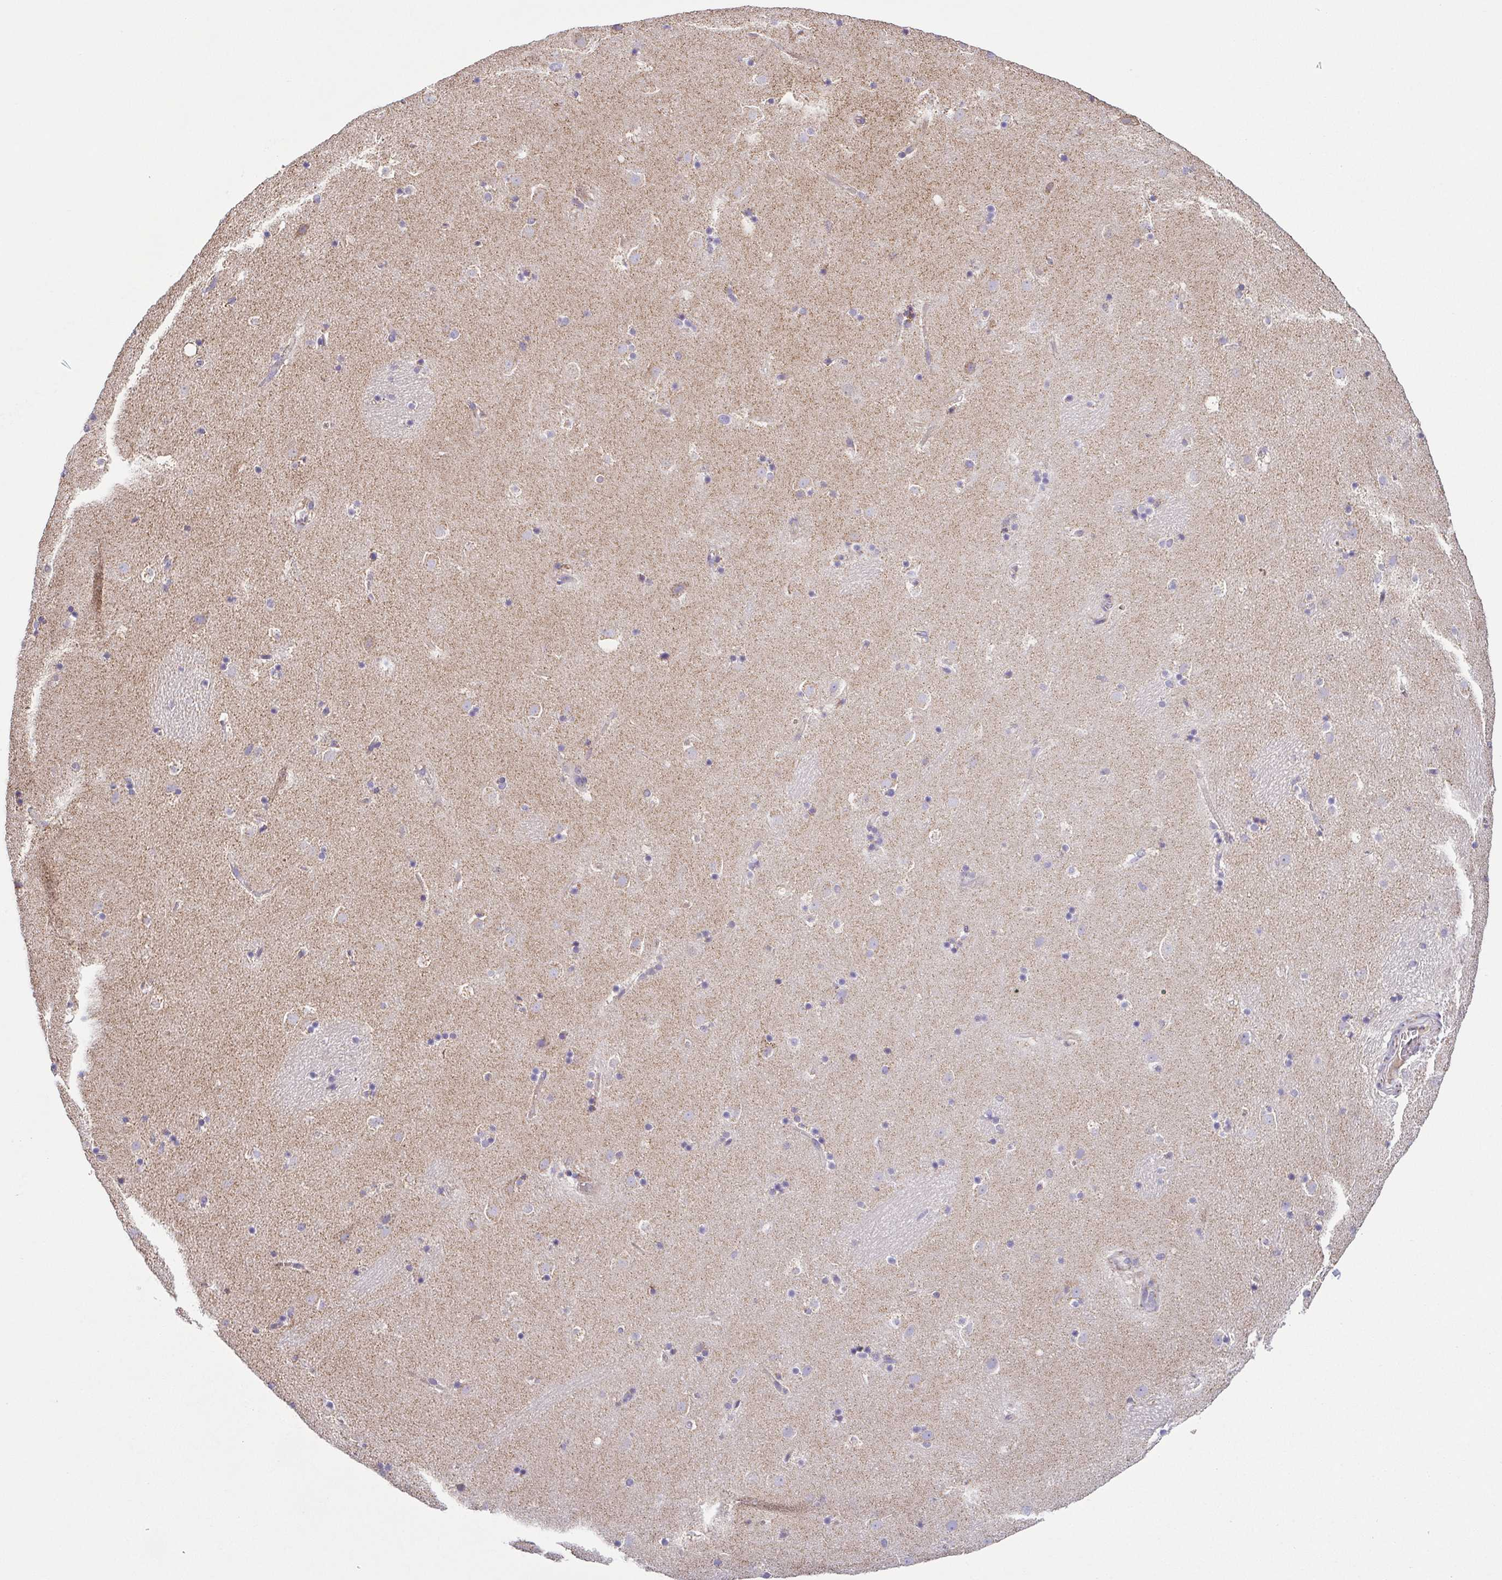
{"staining": {"intensity": "moderate", "quantity": "<25%", "location": "cytoplasmic/membranous"}, "tissue": "caudate", "cell_type": "Glial cells", "image_type": "normal", "snomed": [{"axis": "morphology", "description": "Normal tissue, NOS"}, {"axis": "topography", "description": "Lateral ventricle wall"}], "caption": "Human caudate stained for a protein (brown) shows moderate cytoplasmic/membranous positive expression in about <25% of glial cells.", "gene": "GINM1", "patient": {"sex": "male", "age": 37}}